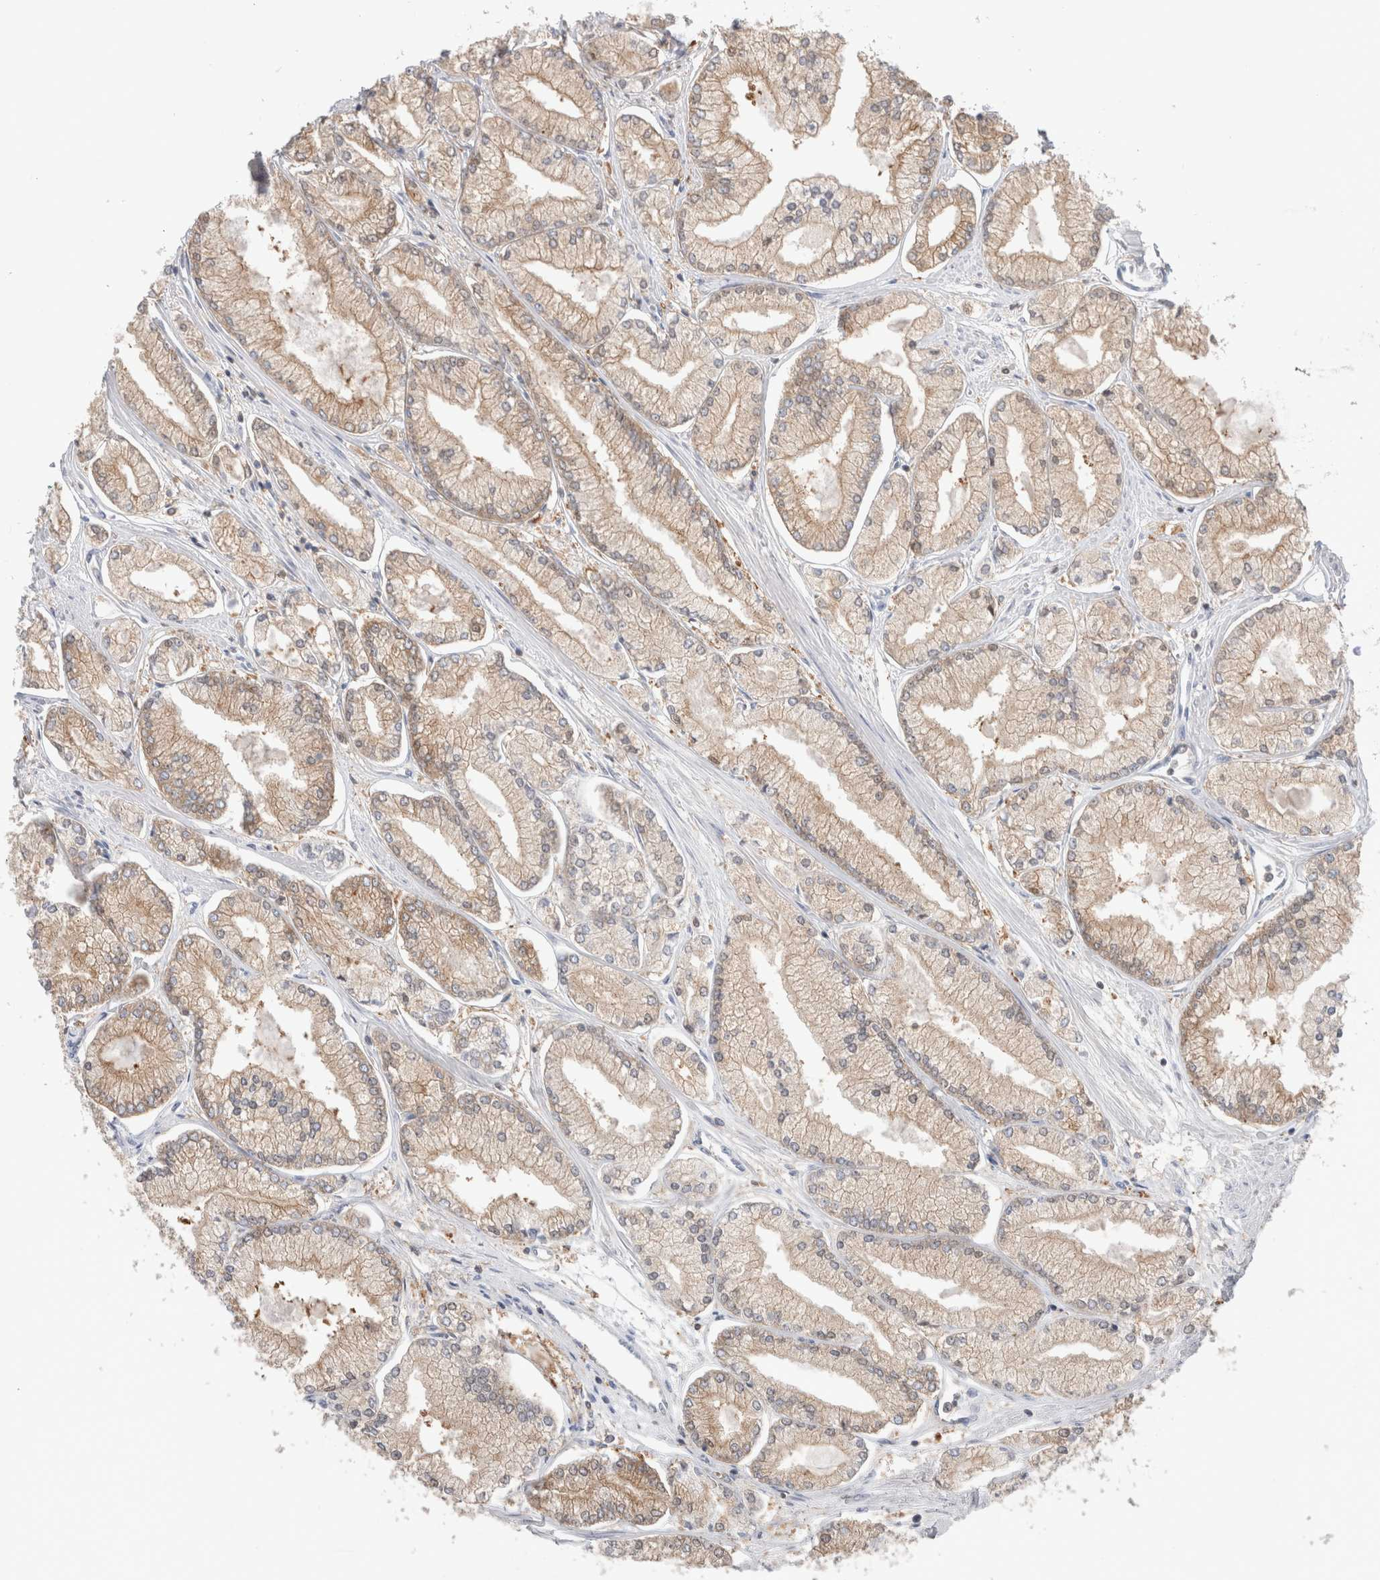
{"staining": {"intensity": "weak", "quantity": ">75%", "location": "cytoplasmic/membranous"}, "tissue": "prostate cancer", "cell_type": "Tumor cells", "image_type": "cancer", "snomed": [{"axis": "morphology", "description": "Adenocarcinoma, Low grade"}, {"axis": "topography", "description": "Prostate"}], "caption": "Immunohistochemical staining of human prostate adenocarcinoma (low-grade) exhibits low levels of weak cytoplasmic/membranous protein expression in about >75% of tumor cells.", "gene": "KLHL14", "patient": {"sex": "male", "age": 52}}